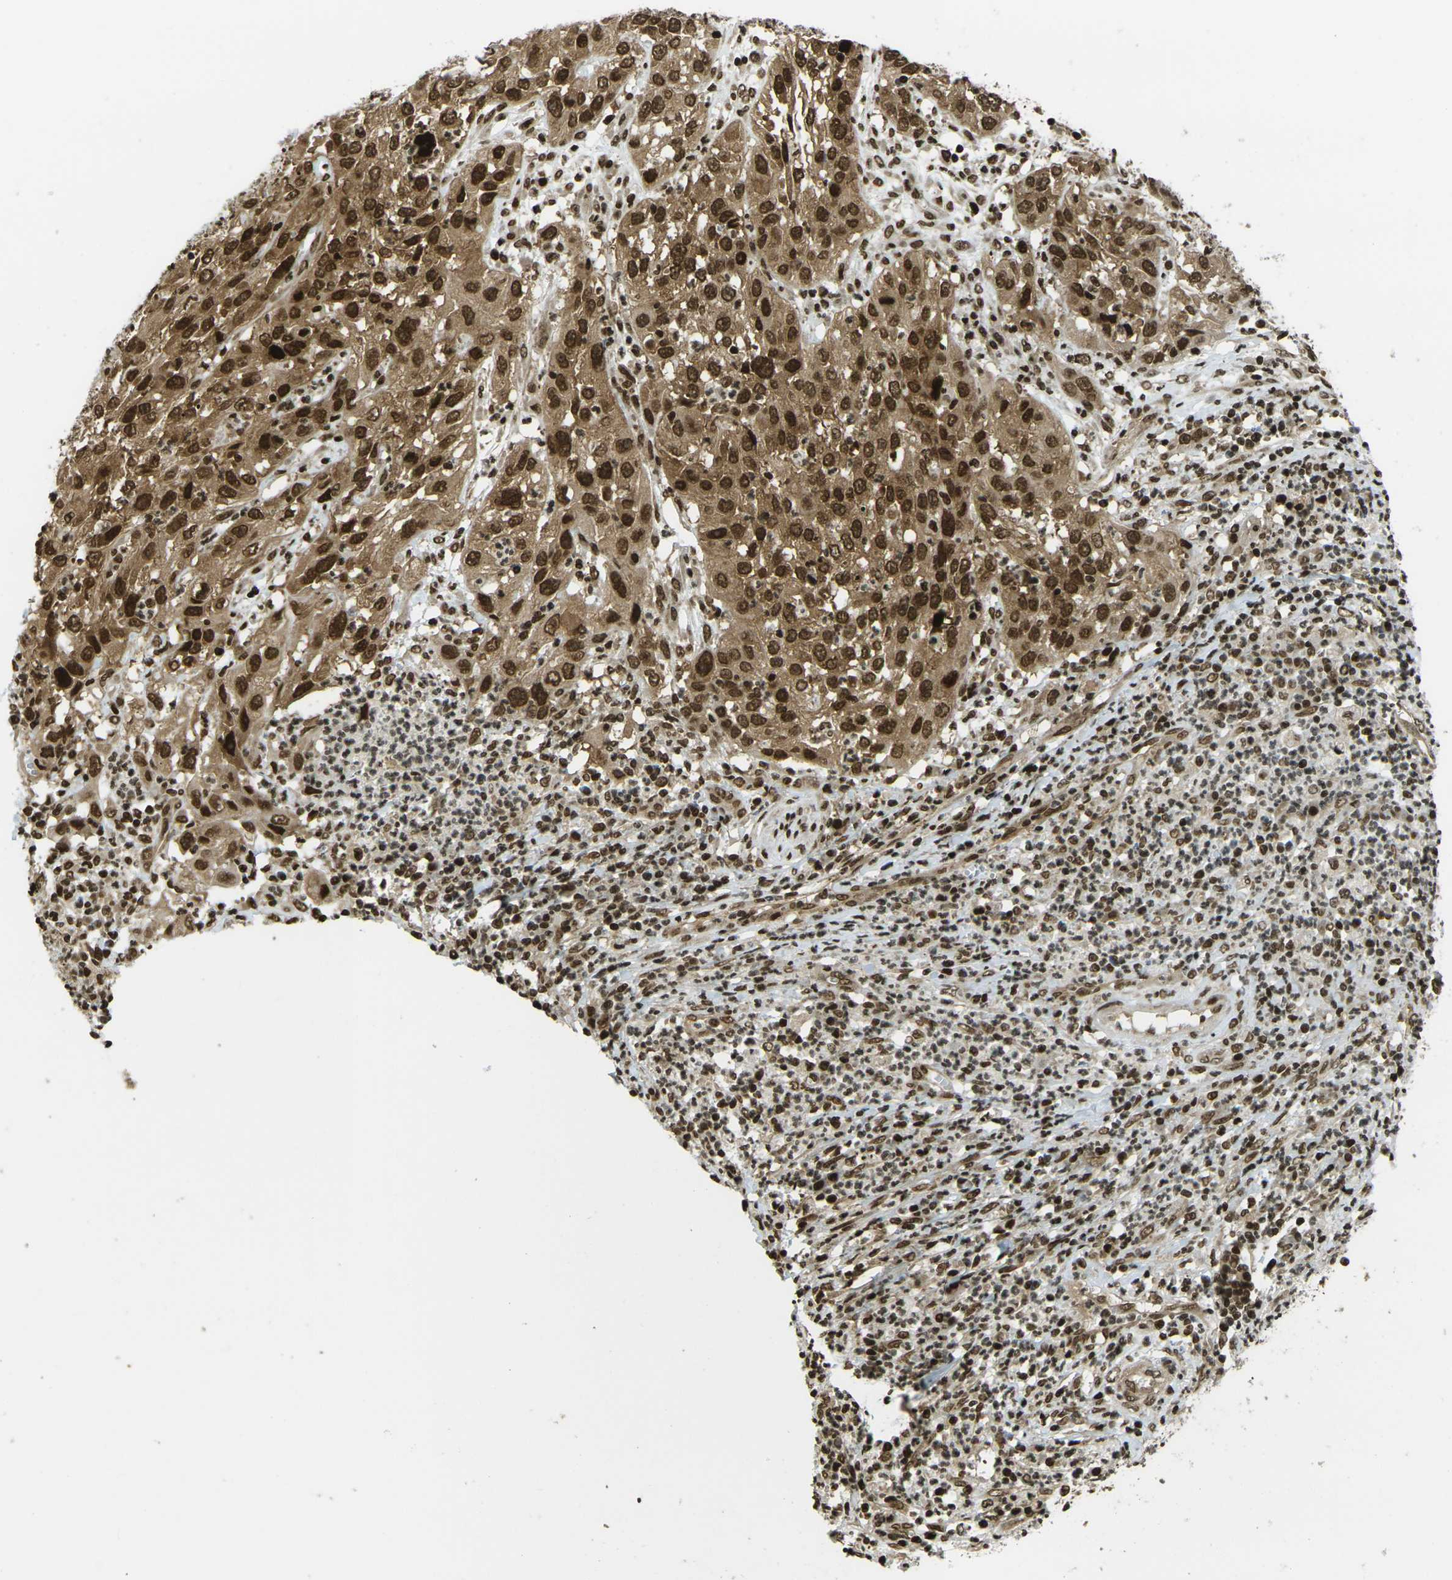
{"staining": {"intensity": "strong", "quantity": ">75%", "location": "cytoplasmic/membranous,nuclear"}, "tissue": "cervical cancer", "cell_type": "Tumor cells", "image_type": "cancer", "snomed": [{"axis": "morphology", "description": "Squamous cell carcinoma, NOS"}, {"axis": "topography", "description": "Cervix"}], "caption": "Protein expression by IHC reveals strong cytoplasmic/membranous and nuclear staining in approximately >75% of tumor cells in cervical cancer.", "gene": "RUVBL2", "patient": {"sex": "female", "age": 32}}